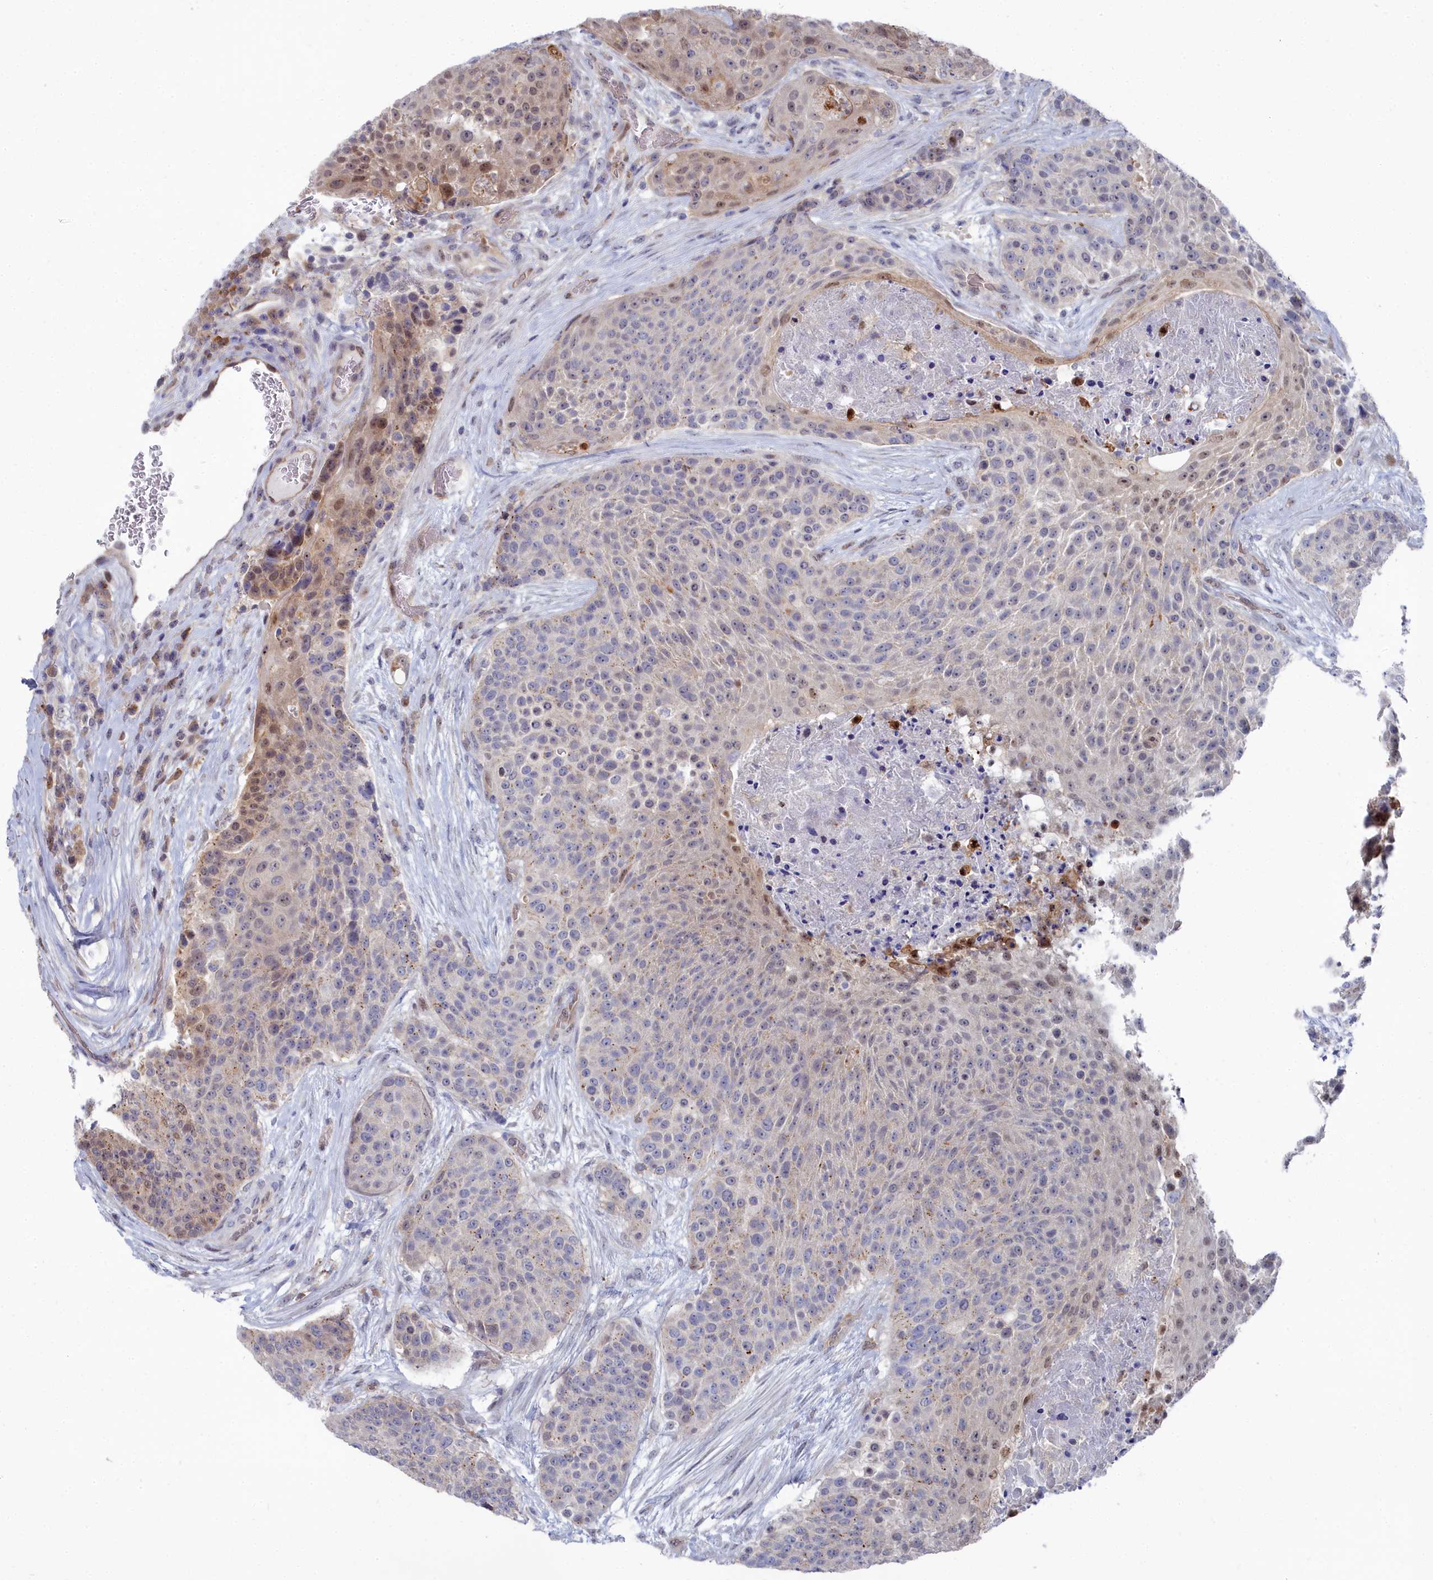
{"staining": {"intensity": "weak", "quantity": "<25%", "location": "nuclear"}, "tissue": "urothelial cancer", "cell_type": "Tumor cells", "image_type": "cancer", "snomed": [{"axis": "morphology", "description": "Urothelial carcinoma, High grade"}, {"axis": "topography", "description": "Urinary bladder"}], "caption": "Immunohistochemistry histopathology image of high-grade urothelial carcinoma stained for a protein (brown), which displays no positivity in tumor cells. Nuclei are stained in blue.", "gene": "RPS27A", "patient": {"sex": "female", "age": 63}}